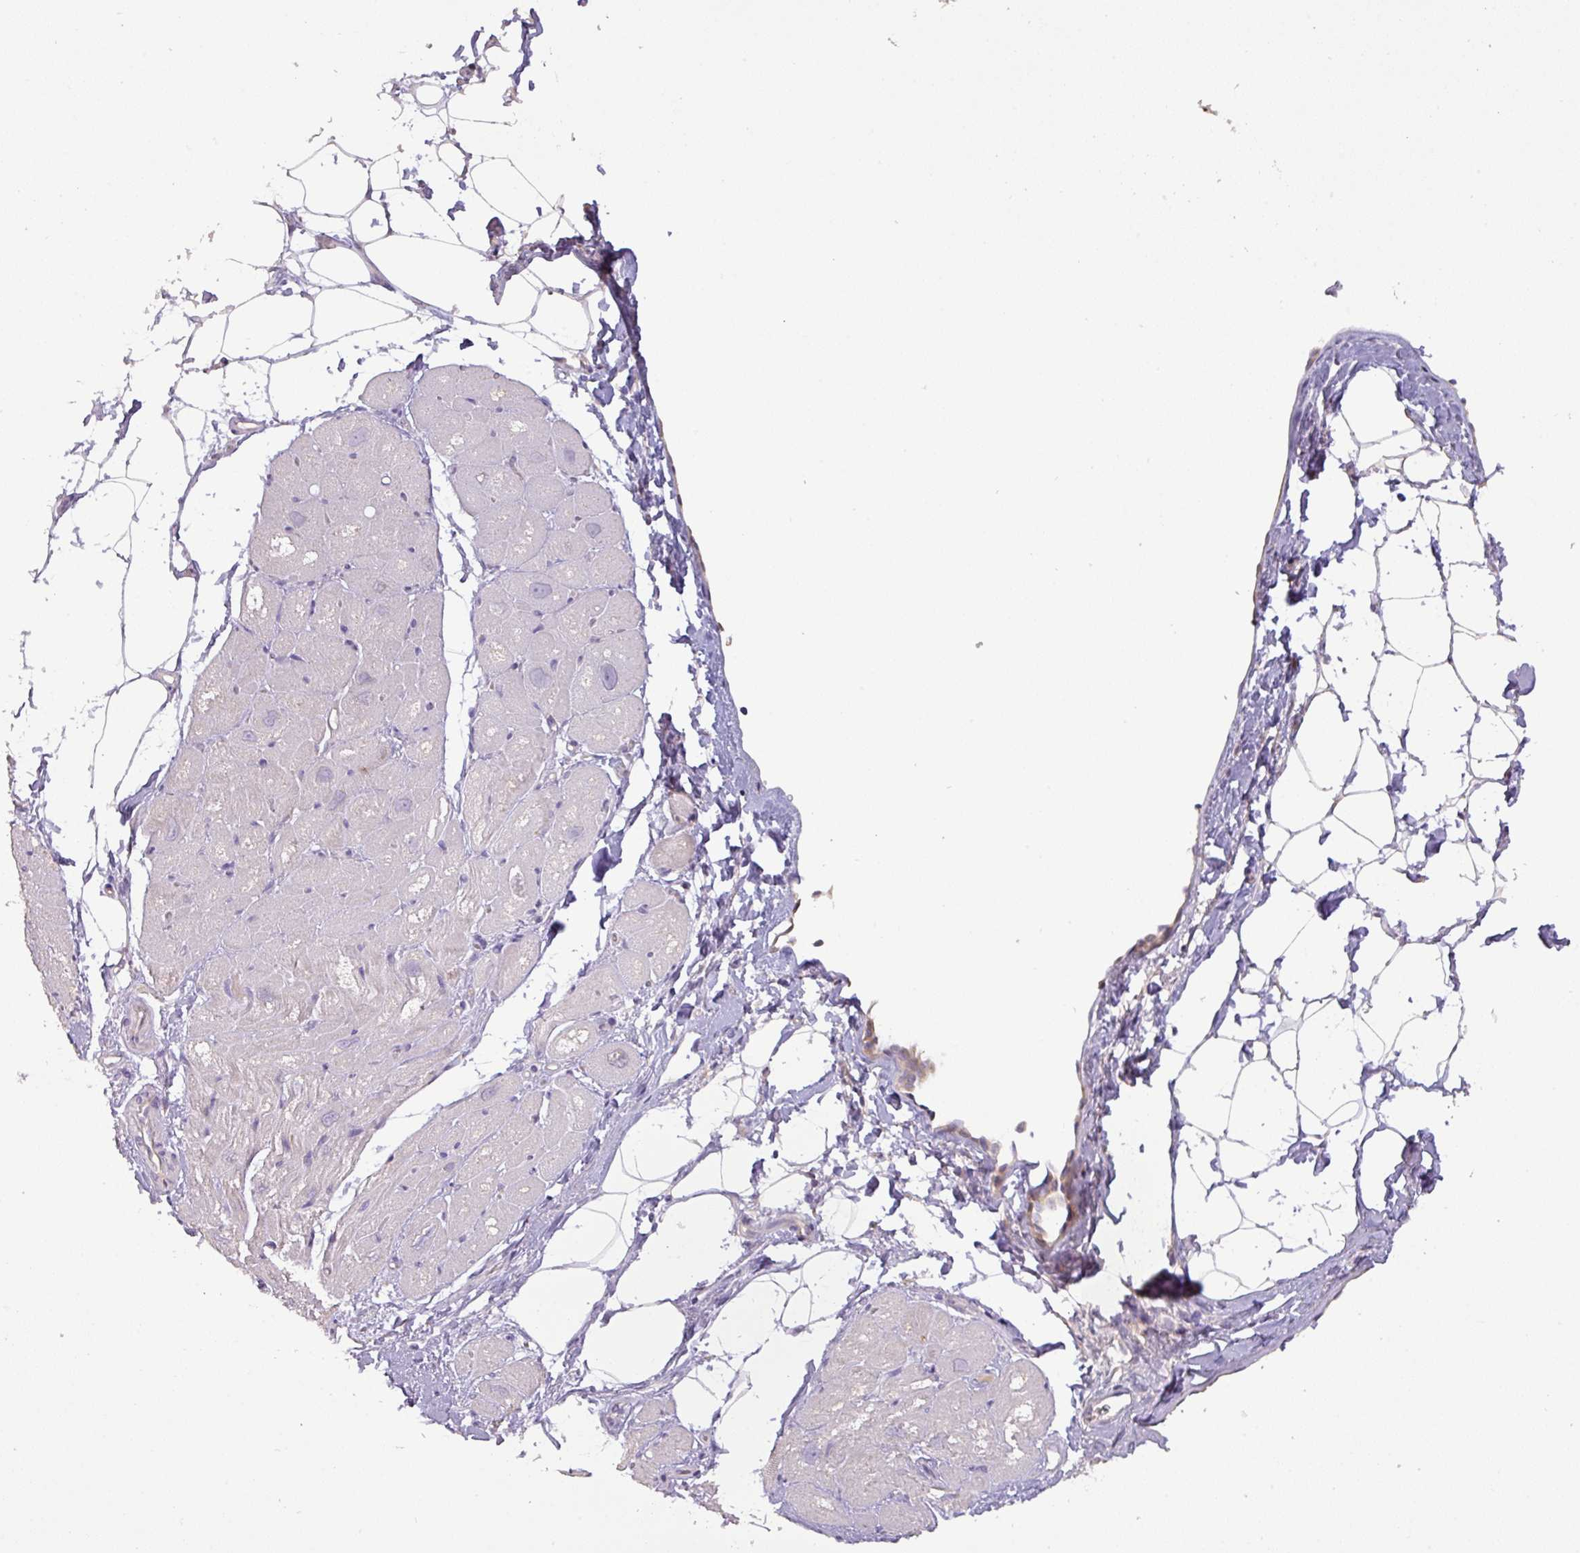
{"staining": {"intensity": "negative", "quantity": "none", "location": "none"}, "tissue": "heart muscle", "cell_type": "Cardiomyocytes", "image_type": "normal", "snomed": [{"axis": "morphology", "description": "Normal tissue, NOS"}, {"axis": "topography", "description": "Heart"}], "caption": "This is a histopathology image of immunohistochemistry staining of normal heart muscle, which shows no positivity in cardiomyocytes. (DAB (3,3'-diaminobenzidine) immunohistochemistry with hematoxylin counter stain).", "gene": "DRD5", "patient": {"sex": "male", "age": 50}}